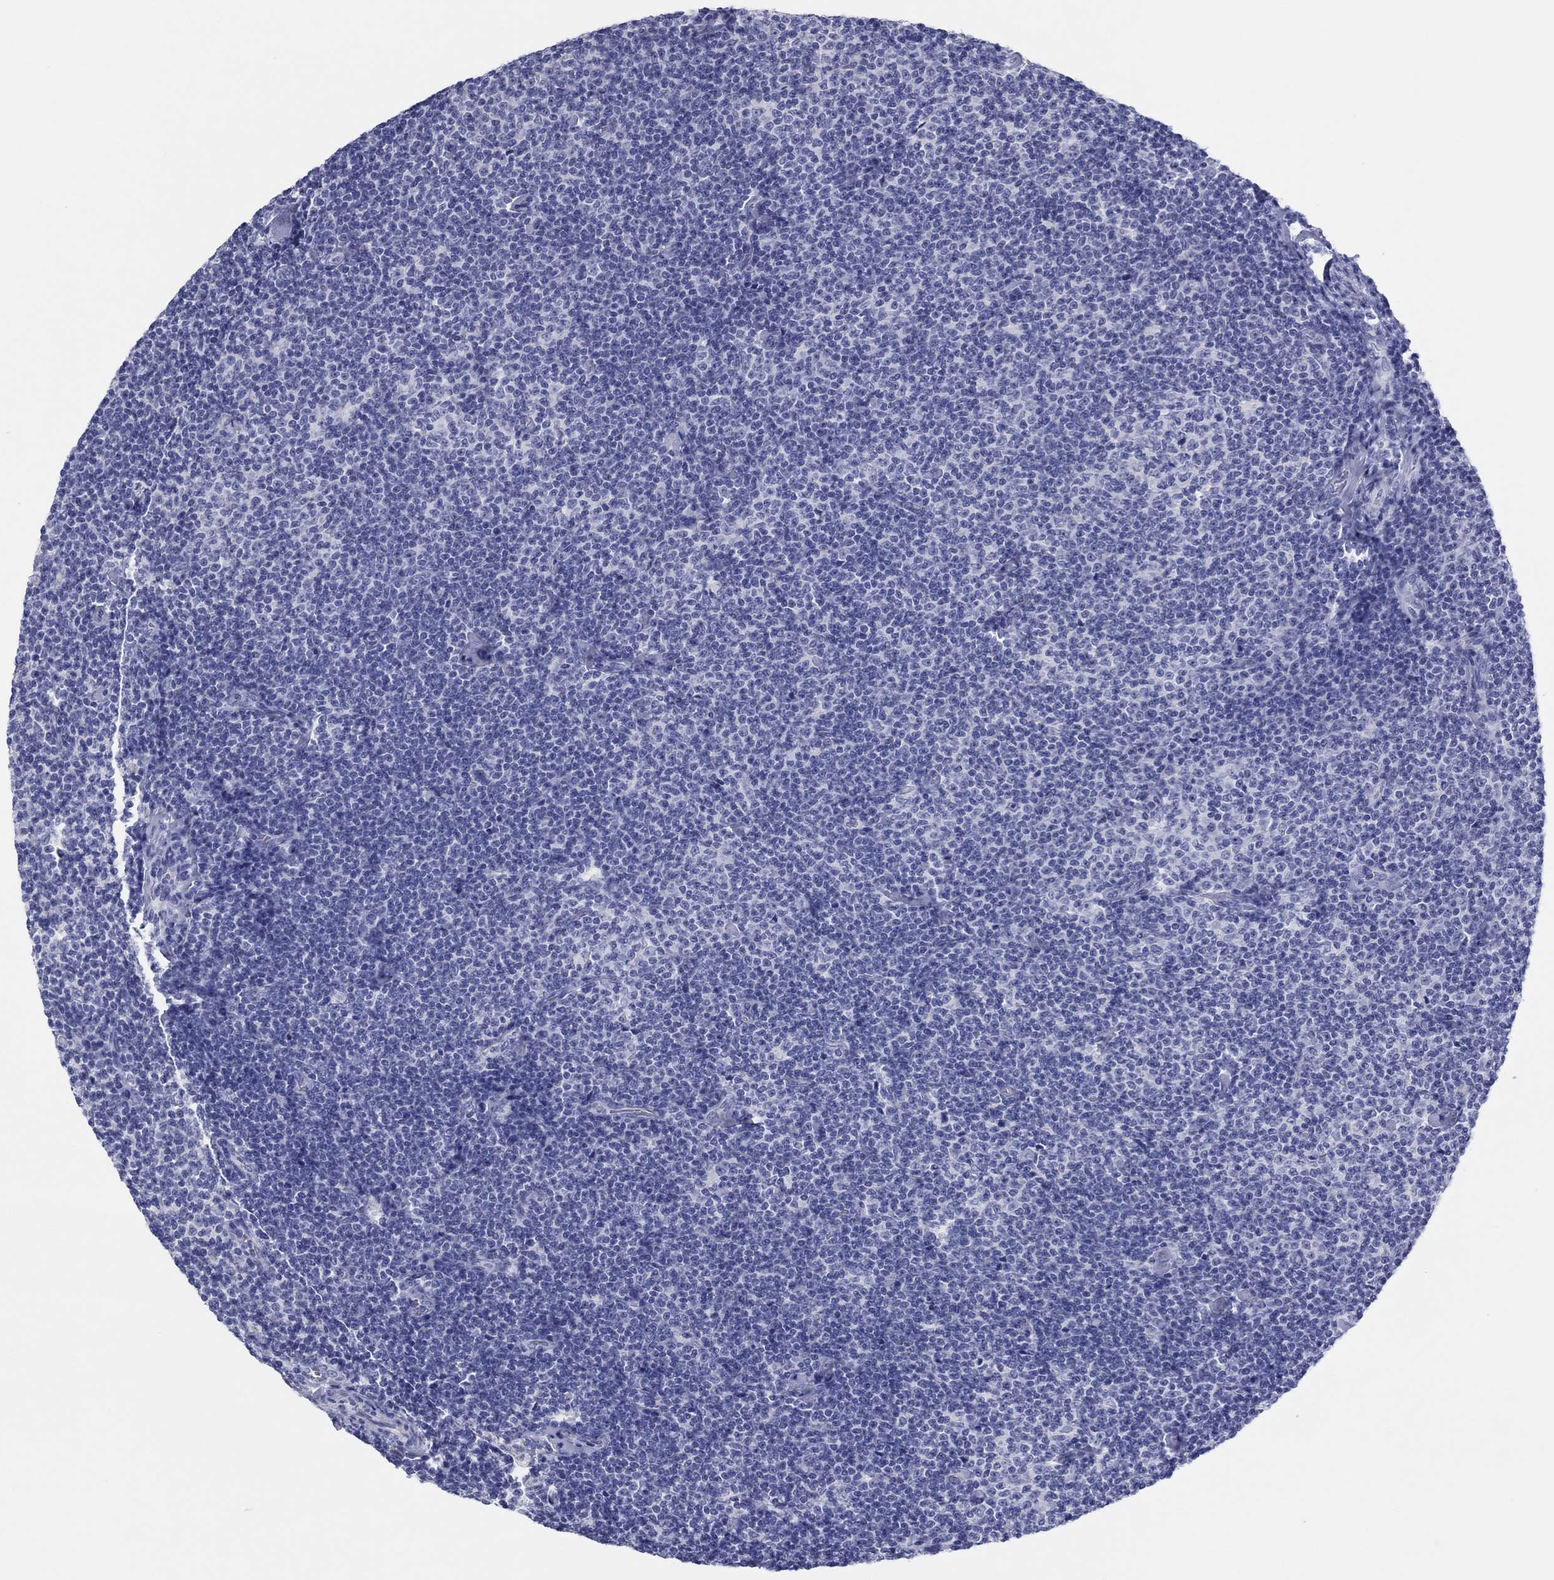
{"staining": {"intensity": "negative", "quantity": "none", "location": "none"}, "tissue": "lymphoma", "cell_type": "Tumor cells", "image_type": "cancer", "snomed": [{"axis": "morphology", "description": "Malignant lymphoma, non-Hodgkin's type, Low grade"}, {"axis": "topography", "description": "Lymph node"}], "caption": "Low-grade malignant lymphoma, non-Hodgkin's type stained for a protein using immunohistochemistry demonstrates no expression tumor cells.", "gene": "ERICH3", "patient": {"sex": "male", "age": 81}}